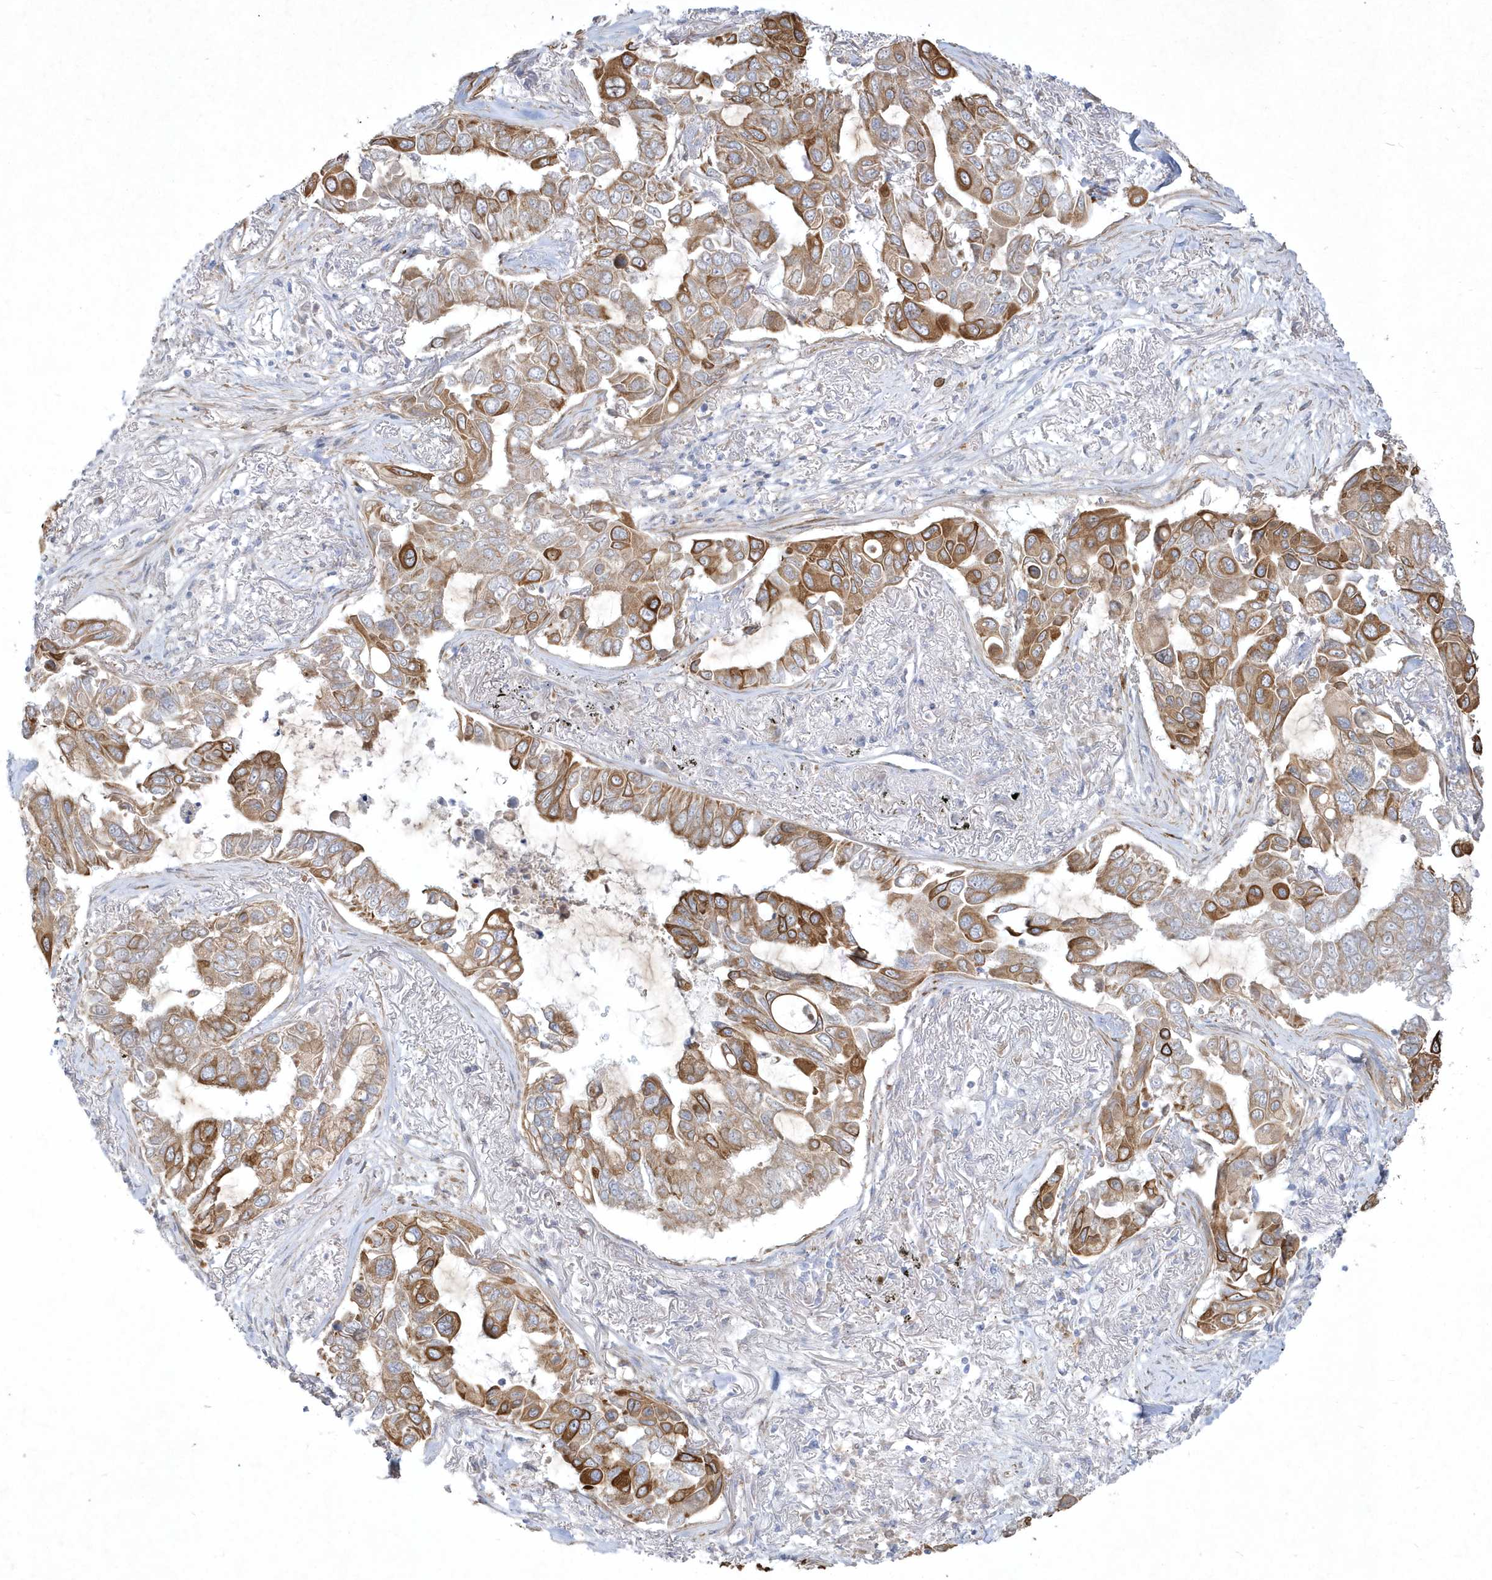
{"staining": {"intensity": "strong", "quantity": ">75%", "location": "cytoplasmic/membranous"}, "tissue": "lung cancer", "cell_type": "Tumor cells", "image_type": "cancer", "snomed": [{"axis": "morphology", "description": "Adenocarcinoma, NOS"}, {"axis": "topography", "description": "Lung"}], "caption": "Immunohistochemistry (IHC) histopathology image of neoplastic tissue: human lung adenocarcinoma stained using IHC shows high levels of strong protein expression localized specifically in the cytoplasmic/membranous of tumor cells, appearing as a cytoplasmic/membranous brown color.", "gene": "LARS1", "patient": {"sex": "male", "age": 64}}